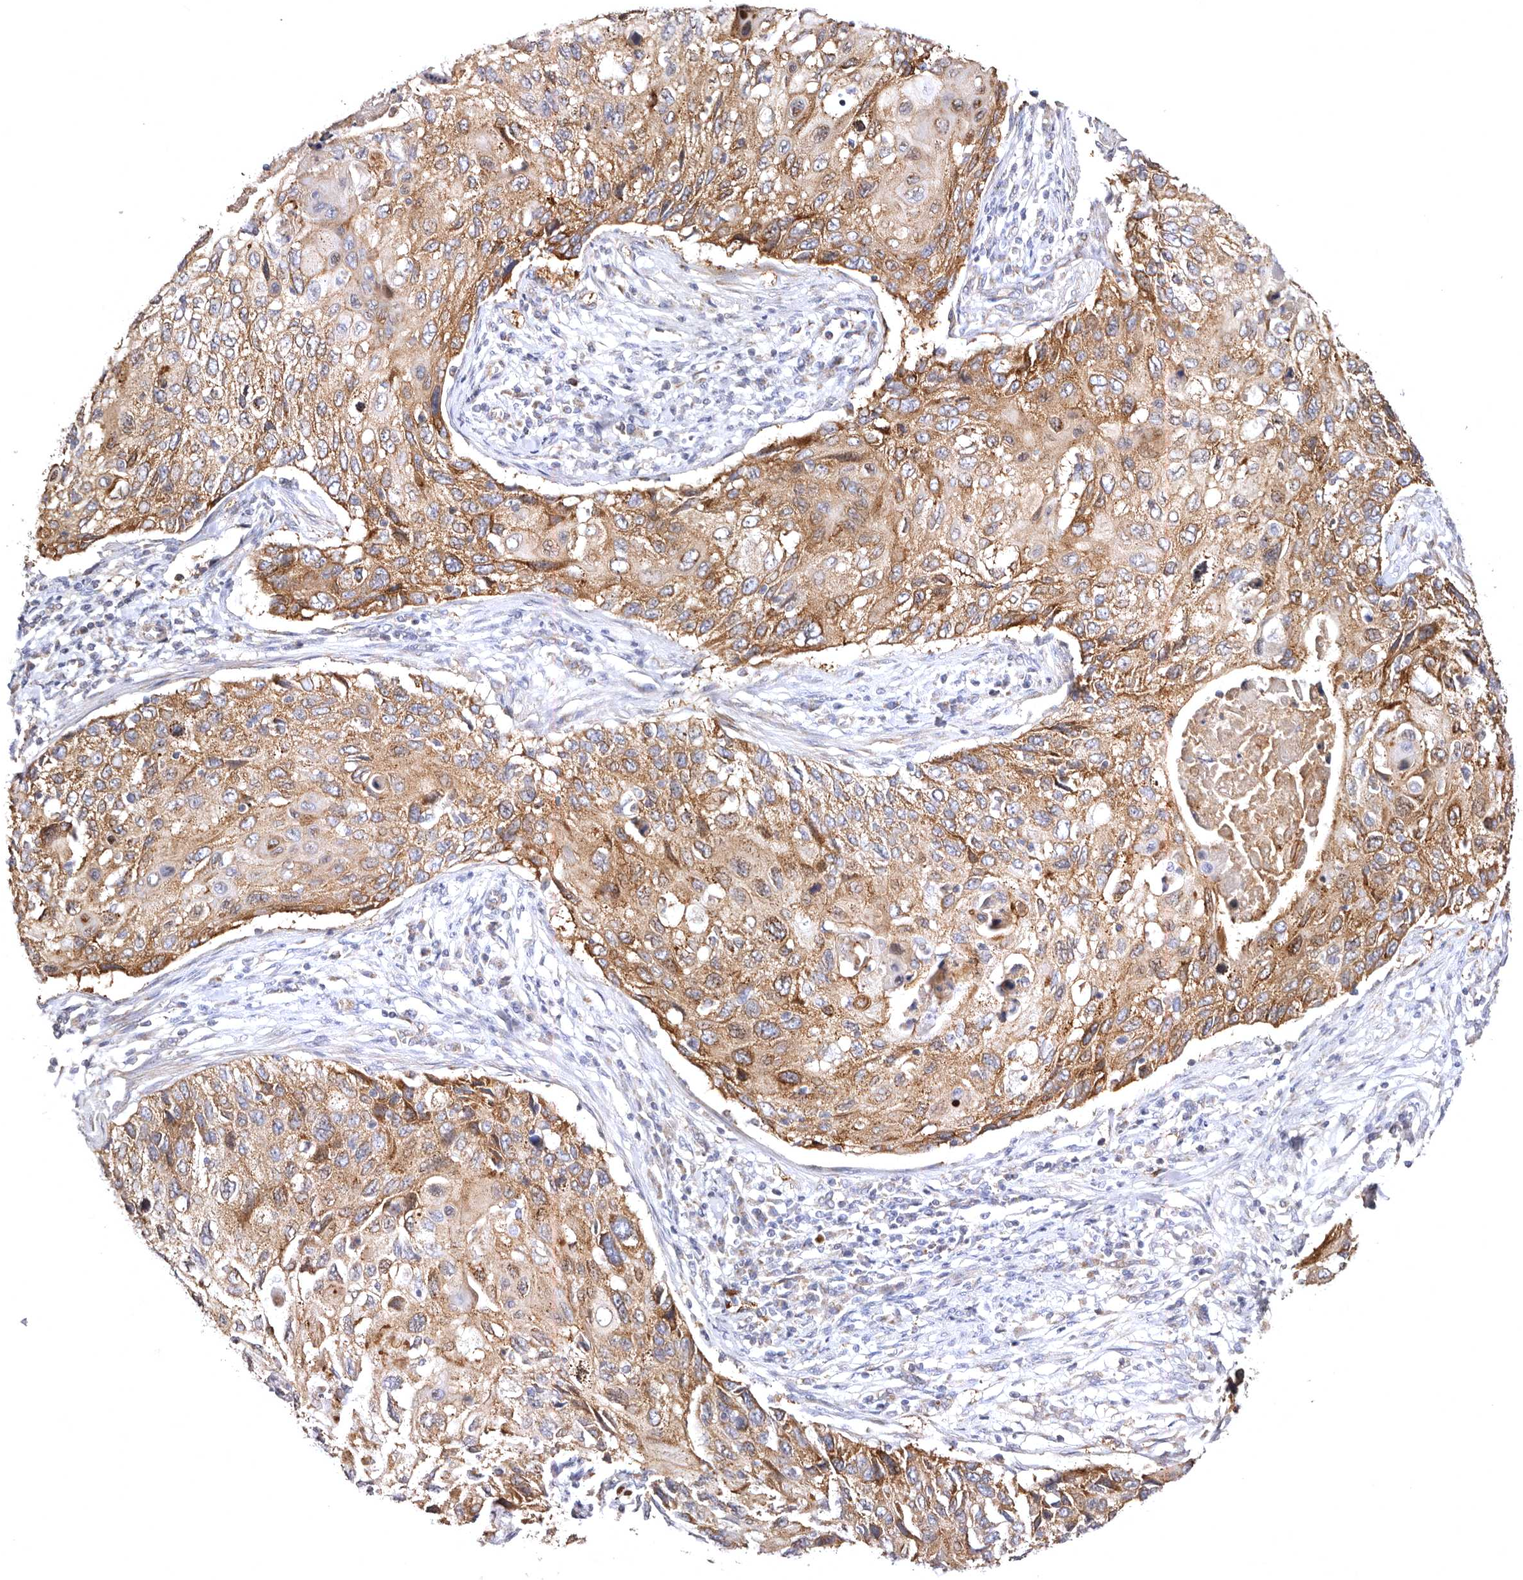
{"staining": {"intensity": "moderate", "quantity": ">75%", "location": "cytoplasmic/membranous"}, "tissue": "cervical cancer", "cell_type": "Tumor cells", "image_type": "cancer", "snomed": [{"axis": "morphology", "description": "Squamous cell carcinoma, NOS"}, {"axis": "topography", "description": "Cervix"}], "caption": "Immunohistochemical staining of cervical squamous cell carcinoma reveals medium levels of moderate cytoplasmic/membranous positivity in approximately >75% of tumor cells. The staining was performed using DAB, with brown indicating positive protein expression. Nuclei are stained blue with hematoxylin.", "gene": "BAIAP2L1", "patient": {"sex": "female", "age": 70}}